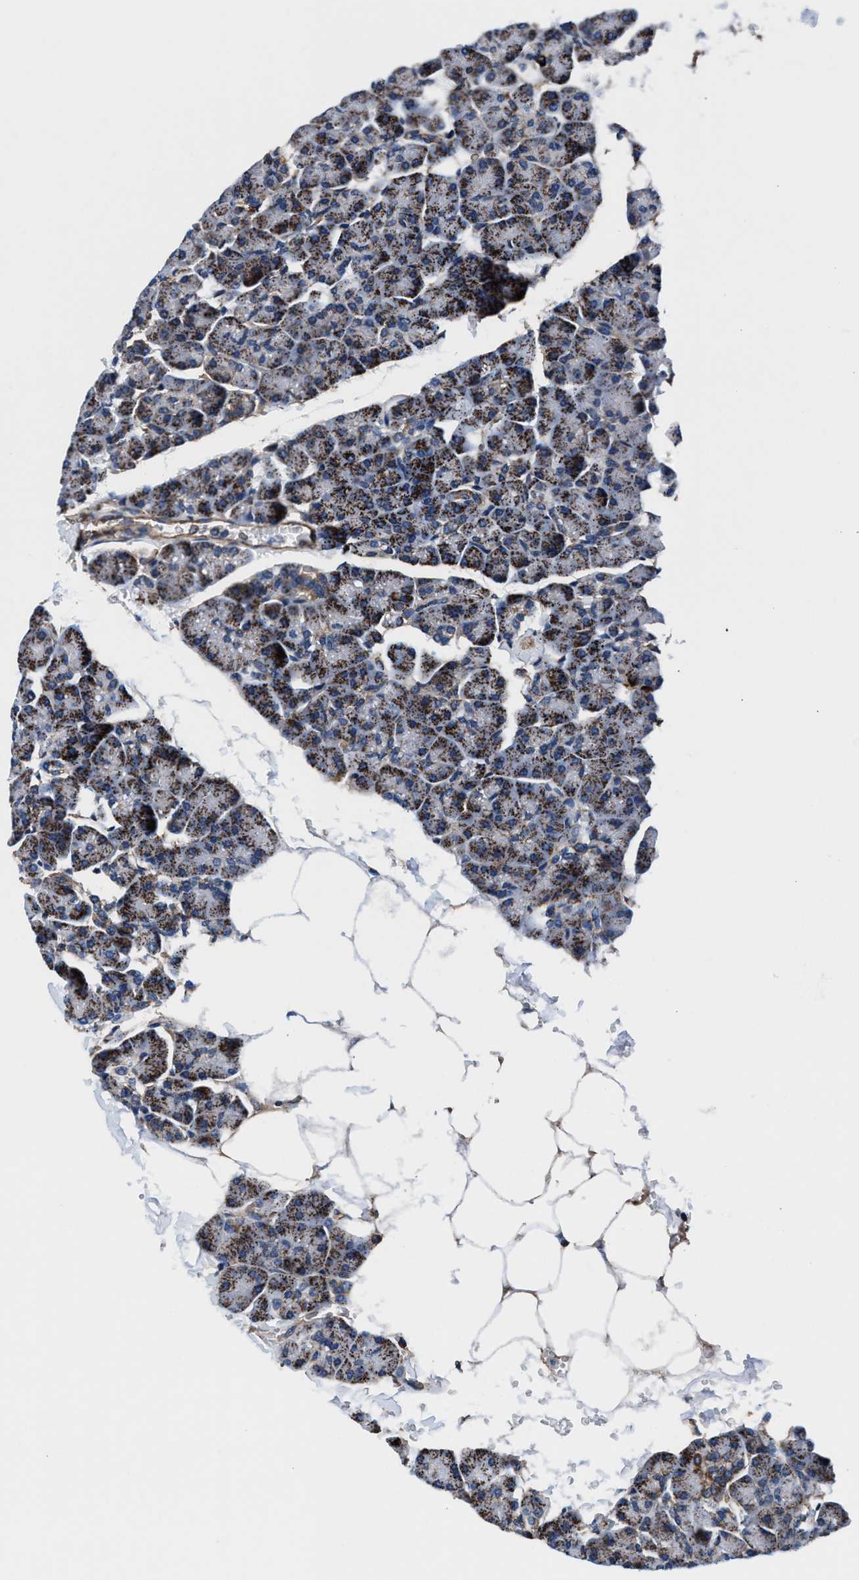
{"staining": {"intensity": "moderate", "quantity": ">75%", "location": "cytoplasmic/membranous"}, "tissue": "pancreas", "cell_type": "Exocrine glandular cells", "image_type": "normal", "snomed": [{"axis": "morphology", "description": "Normal tissue, NOS"}, {"axis": "topography", "description": "Pancreas"}], "caption": "Immunohistochemistry of benign pancreas exhibits medium levels of moderate cytoplasmic/membranous expression in approximately >75% of exocrine glandular cells.", "gene": "NKTR", "patient": {"sex": "male", "age": 35}}